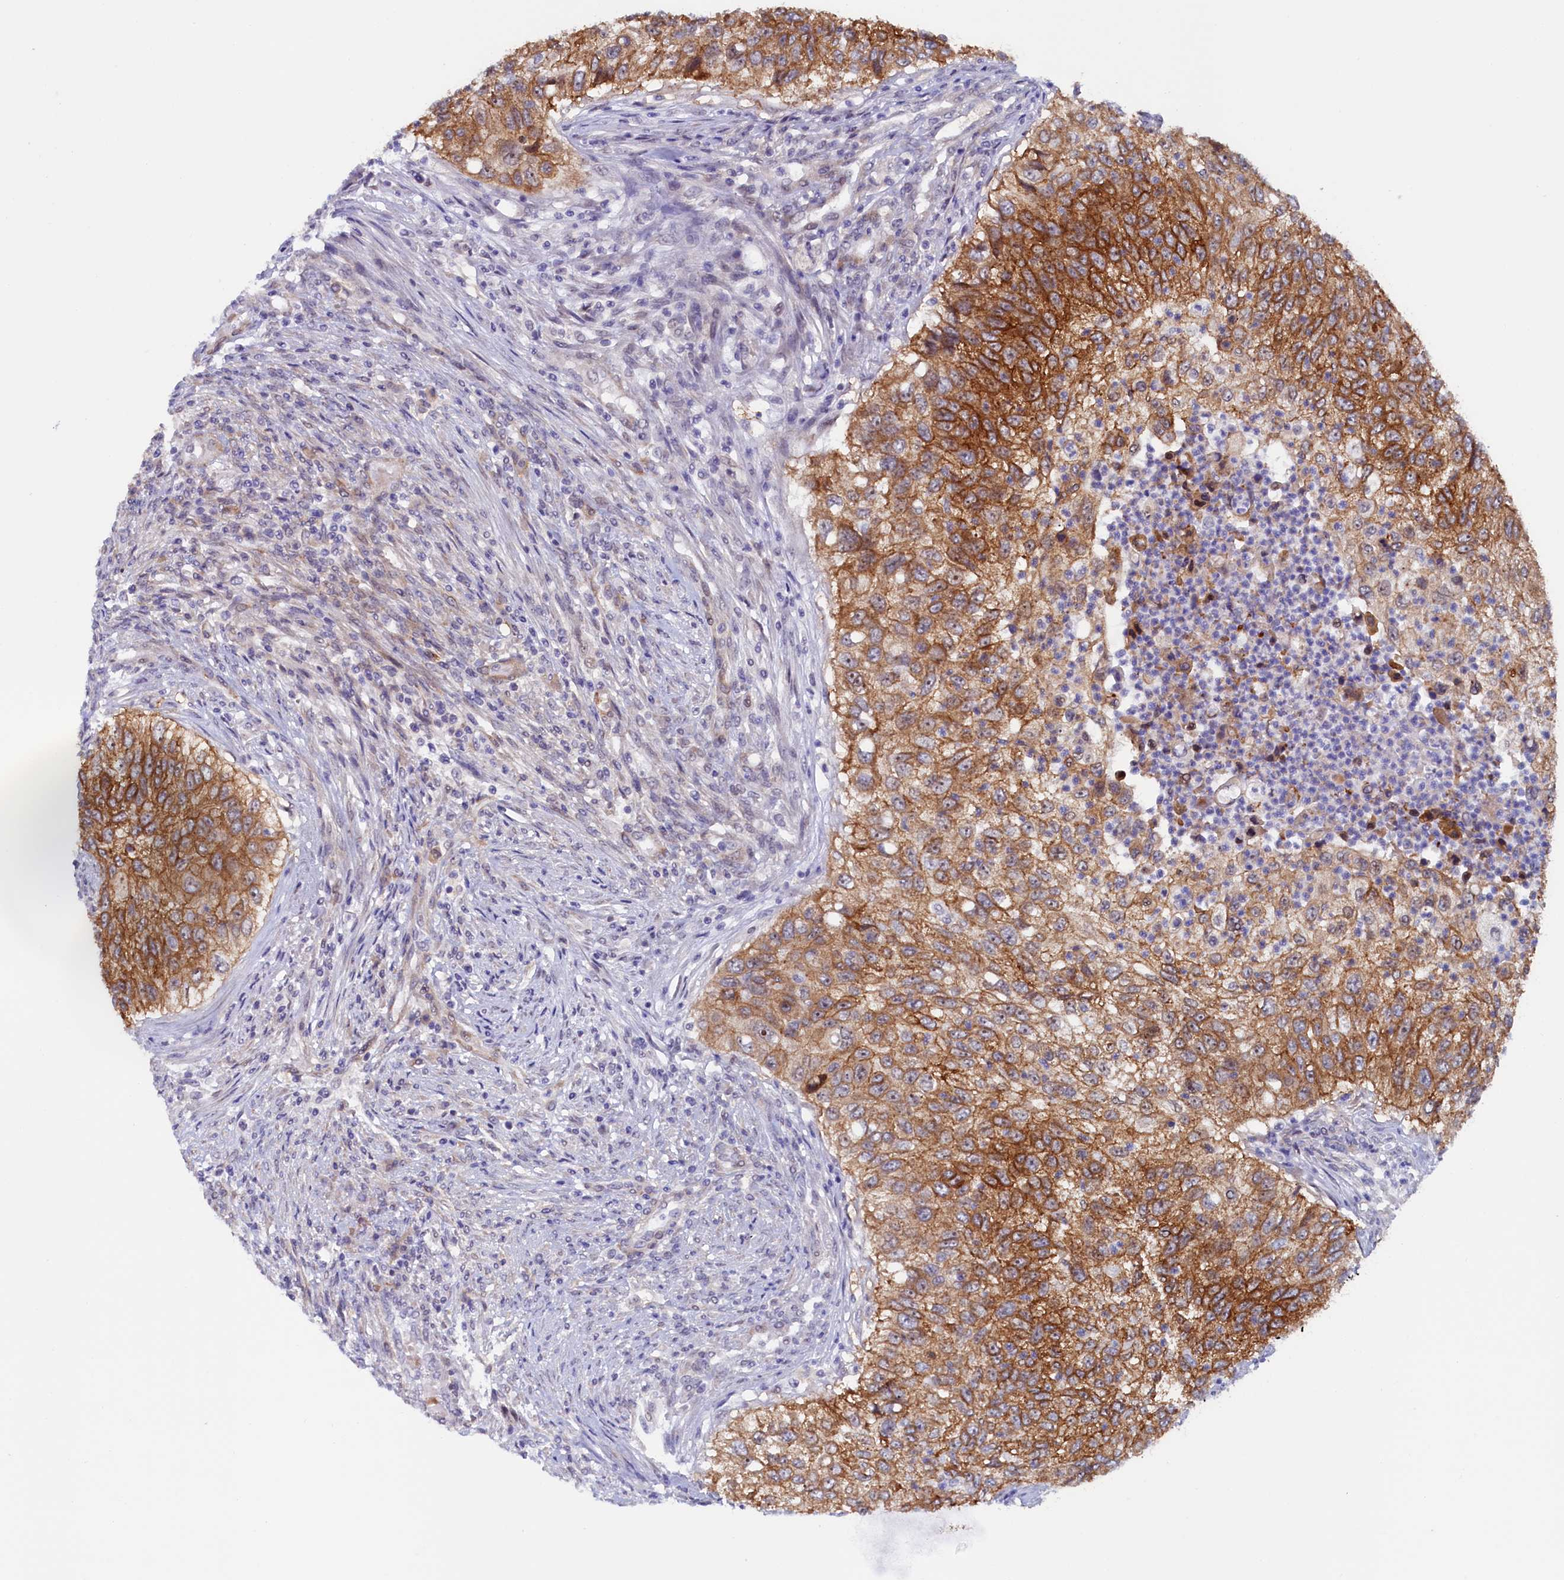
{"staining": {"intensity": "moderate", "quantity": ">75%", "location": "cytoplasmic/membranous"}, "tissue": "urothelial cancer", "cell_type": "Tumor cells", "image_type": "cancer", "snomed": [{"axis": "morphology", "description": "Urothelial carcinoma, High grade"}, {"axis": "topography", "description": "Urinary bladder"}], "caption": "Urothelial cancer tissue shows moderate cytoplasmic/membranous expression in about >75% of tumor cells, visualized by immunohistochemistry. The protein of interest is shown in brown color, while the nuclei are stained blue.", "gene": "PACSIN3", "patient": {"sex": "female", "age": 60}}